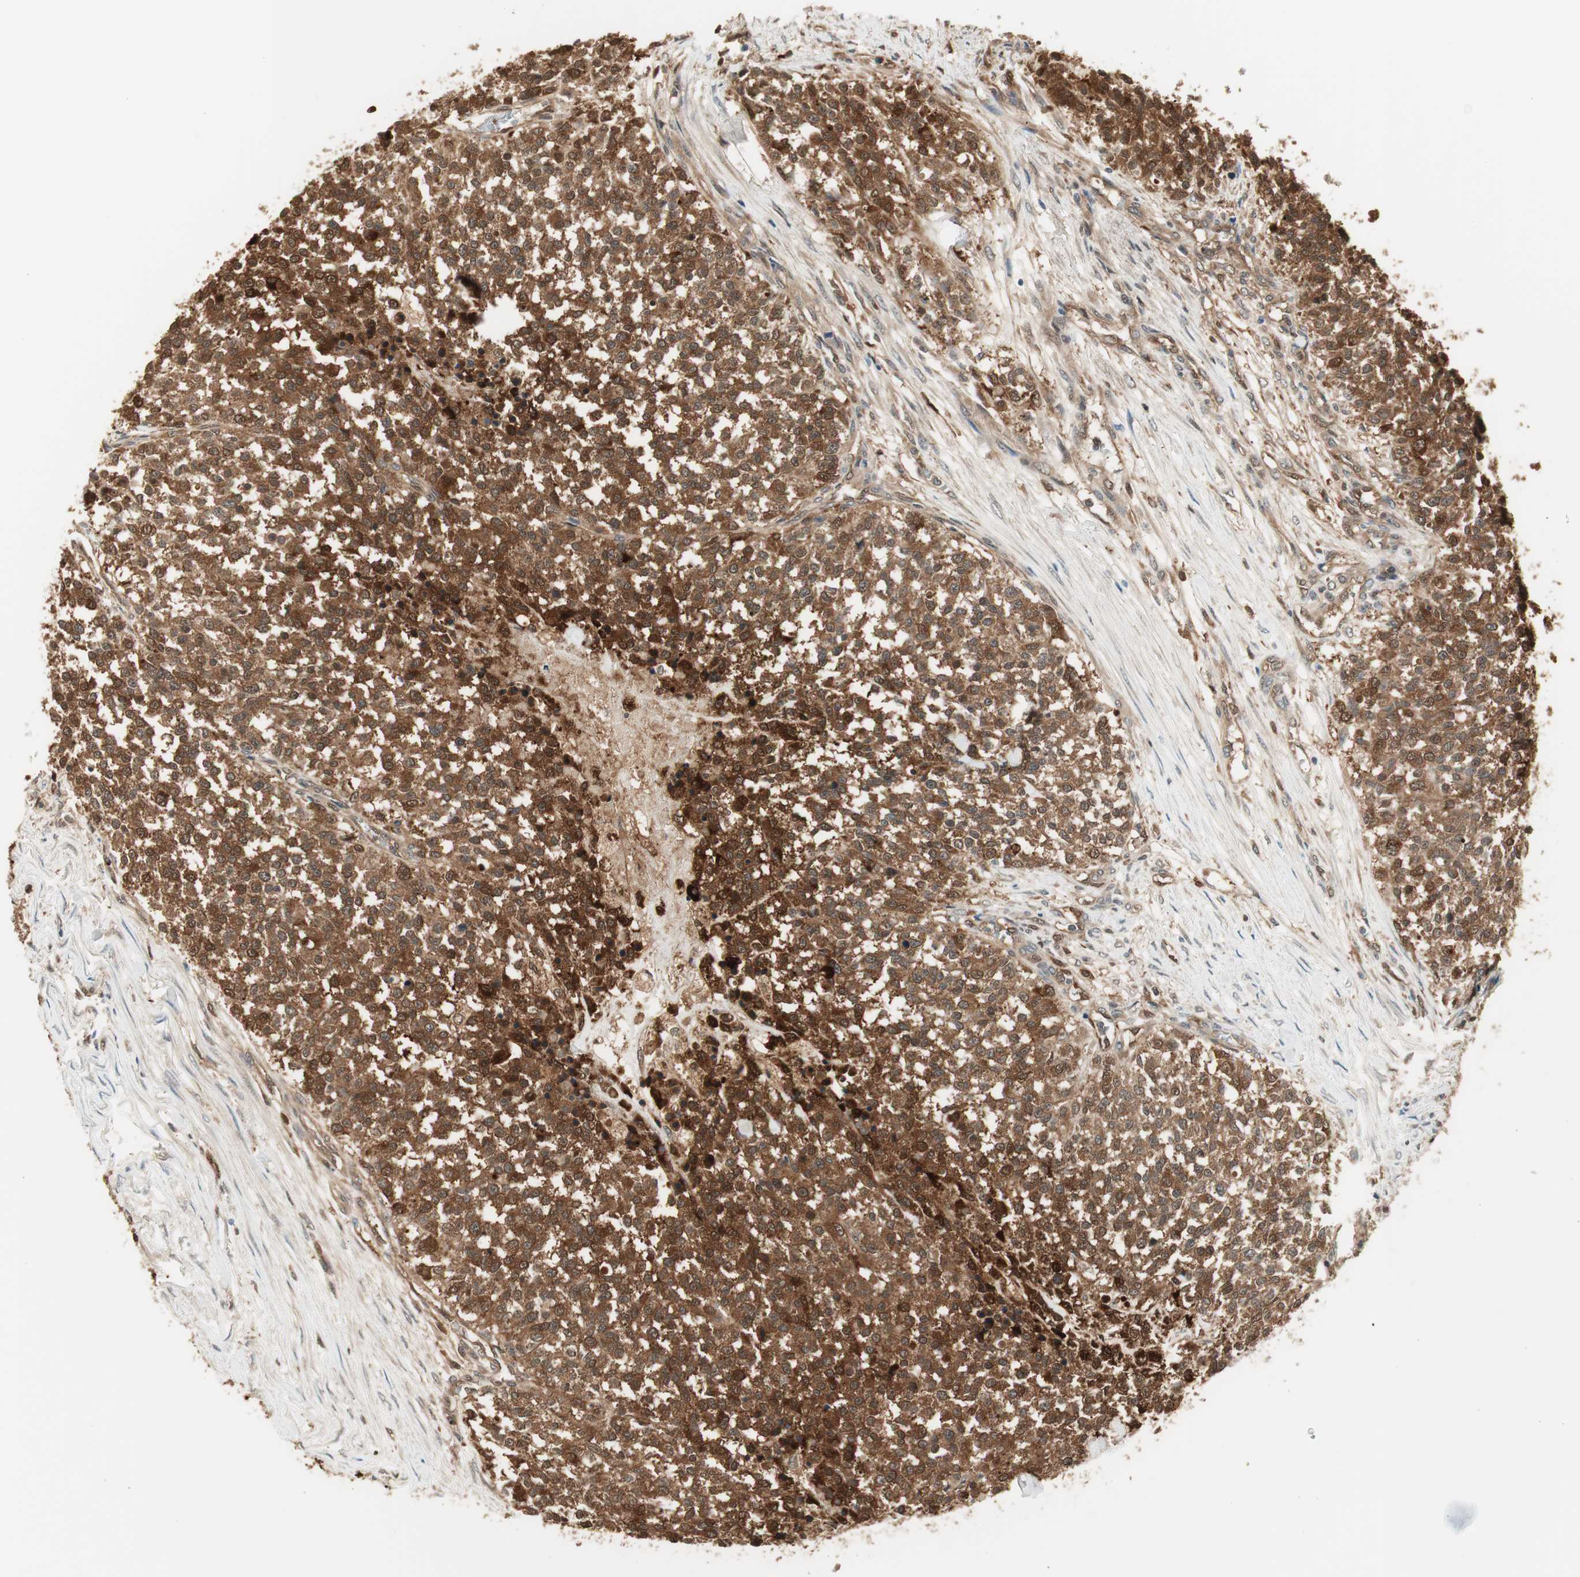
{"staining": {"intensity": "strong", "quantity": ">75%", "location": "cytoplasmic/membranous"}, "tissue": "testis cancer", "cell_type": "Tumor cells", "image_type": "cancer", "snomed": [{"axis": "morphology", "description": "Seminoma, NOS"}, {"axis": "topography", "description": "Testis"}], "caption": "Protein staining of testis cancer tissue displays strong cytoplasmic/membranous staining in approximately >75% of tumor cells. The protein of interest is stained brown, and the nuclei are stained in blue (DAB IHC with brightfield microscopy, high magnification).", "gene": "SERPINB6", "patient": {"sex": "male", "age": 59}}